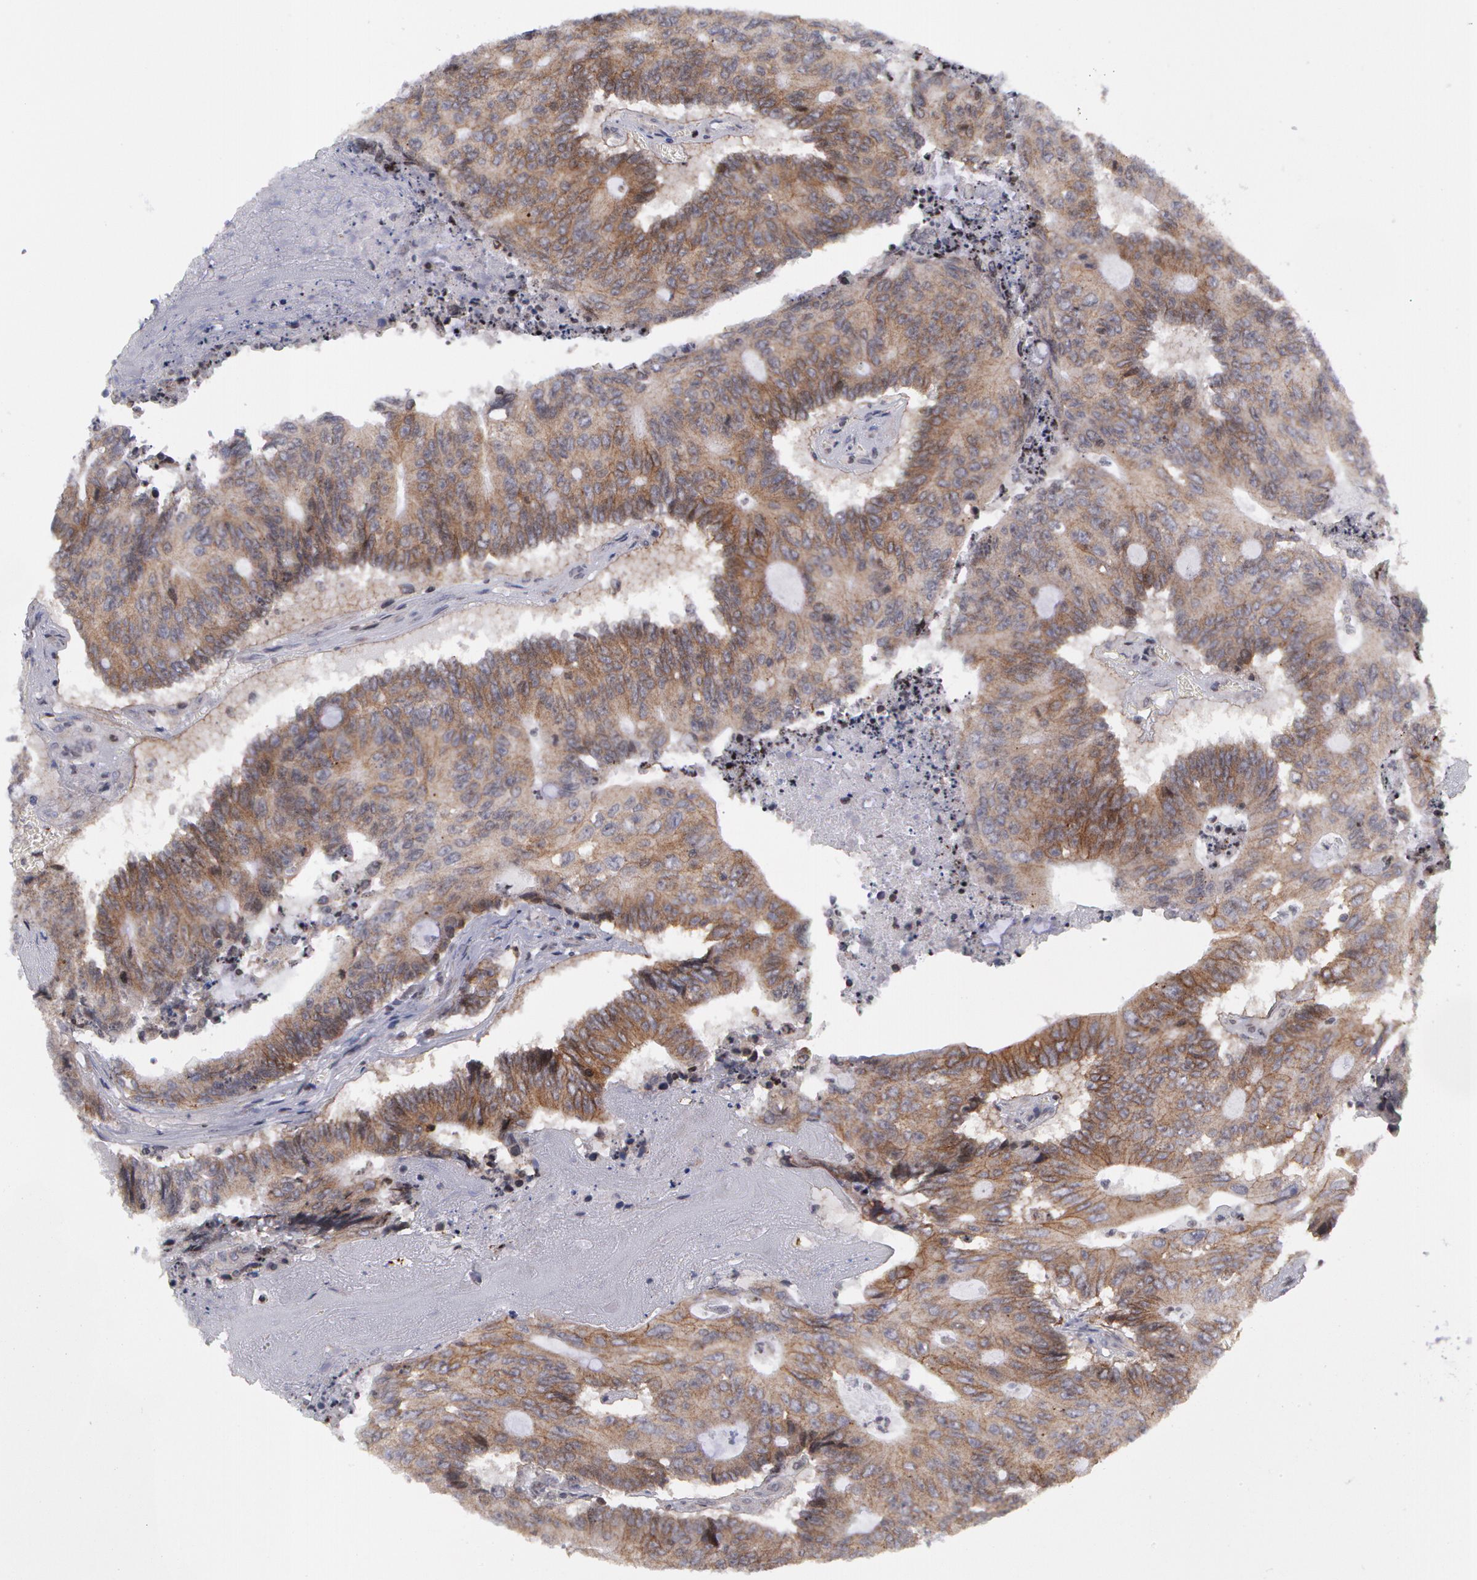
{"staining": {"intensity": "moderate", "quantity": ">75%", "location": "cytoplasmic/membranous"}, "tissue": "colorectal cancer", "cell_type": "Tumor cells", "image_type": "cancer", "snomed": [{"axis": "morphology", "description": "Adenocarcinoma, NOS"}, {"axis": "topography", "description": "Colon"}], "caption": "Brown immunohistochemical staining in colorectal cancer displays moderate cytoplasmic/membranous expression in approximately >75% of tumor cells.", "gene": "ERBB2", "patient": {"sex": "male", "age": 65}}